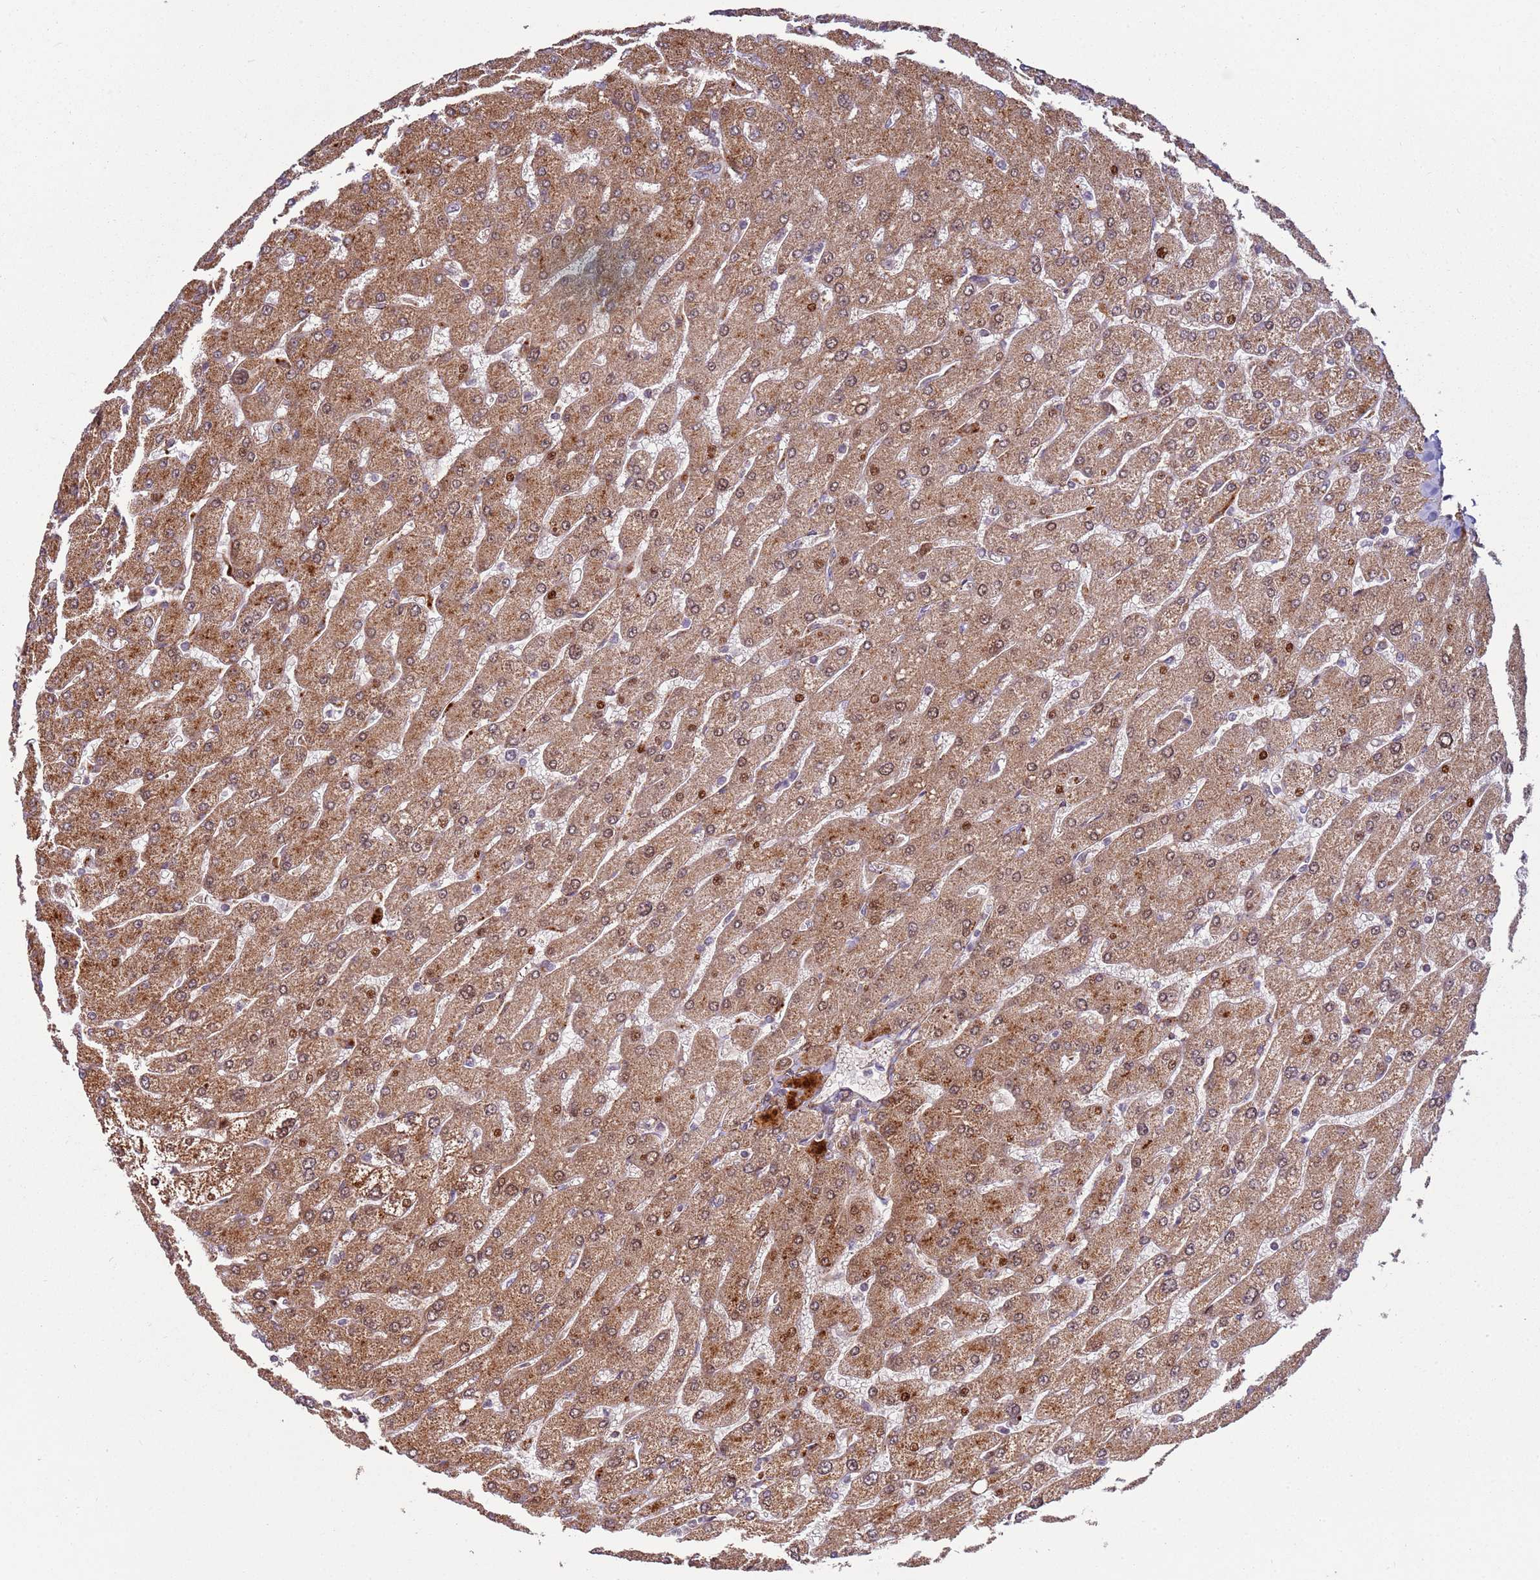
{"staining": {"intensity": "weak", "quantity": ">75%", "location": "cytoplasmic/membranous"}, "tissue": "liver", "cell_type": "Cholangiocytes", "image_type": "normal", "snomed": [{"axis": "morphology", "description": "Normal tissue, NOS"}, {"axis": "topography", "description": "Liver"}], "caption": "A histopathology image of human liver stained for a protein displays weak cytoplasmic/membranous brown staining in cholangiocytes. (Brightfield microscopy of DAB IHC at high magnification).", "gene": "RHBDL1", "patient": {"sex": "male", "age": 55}}